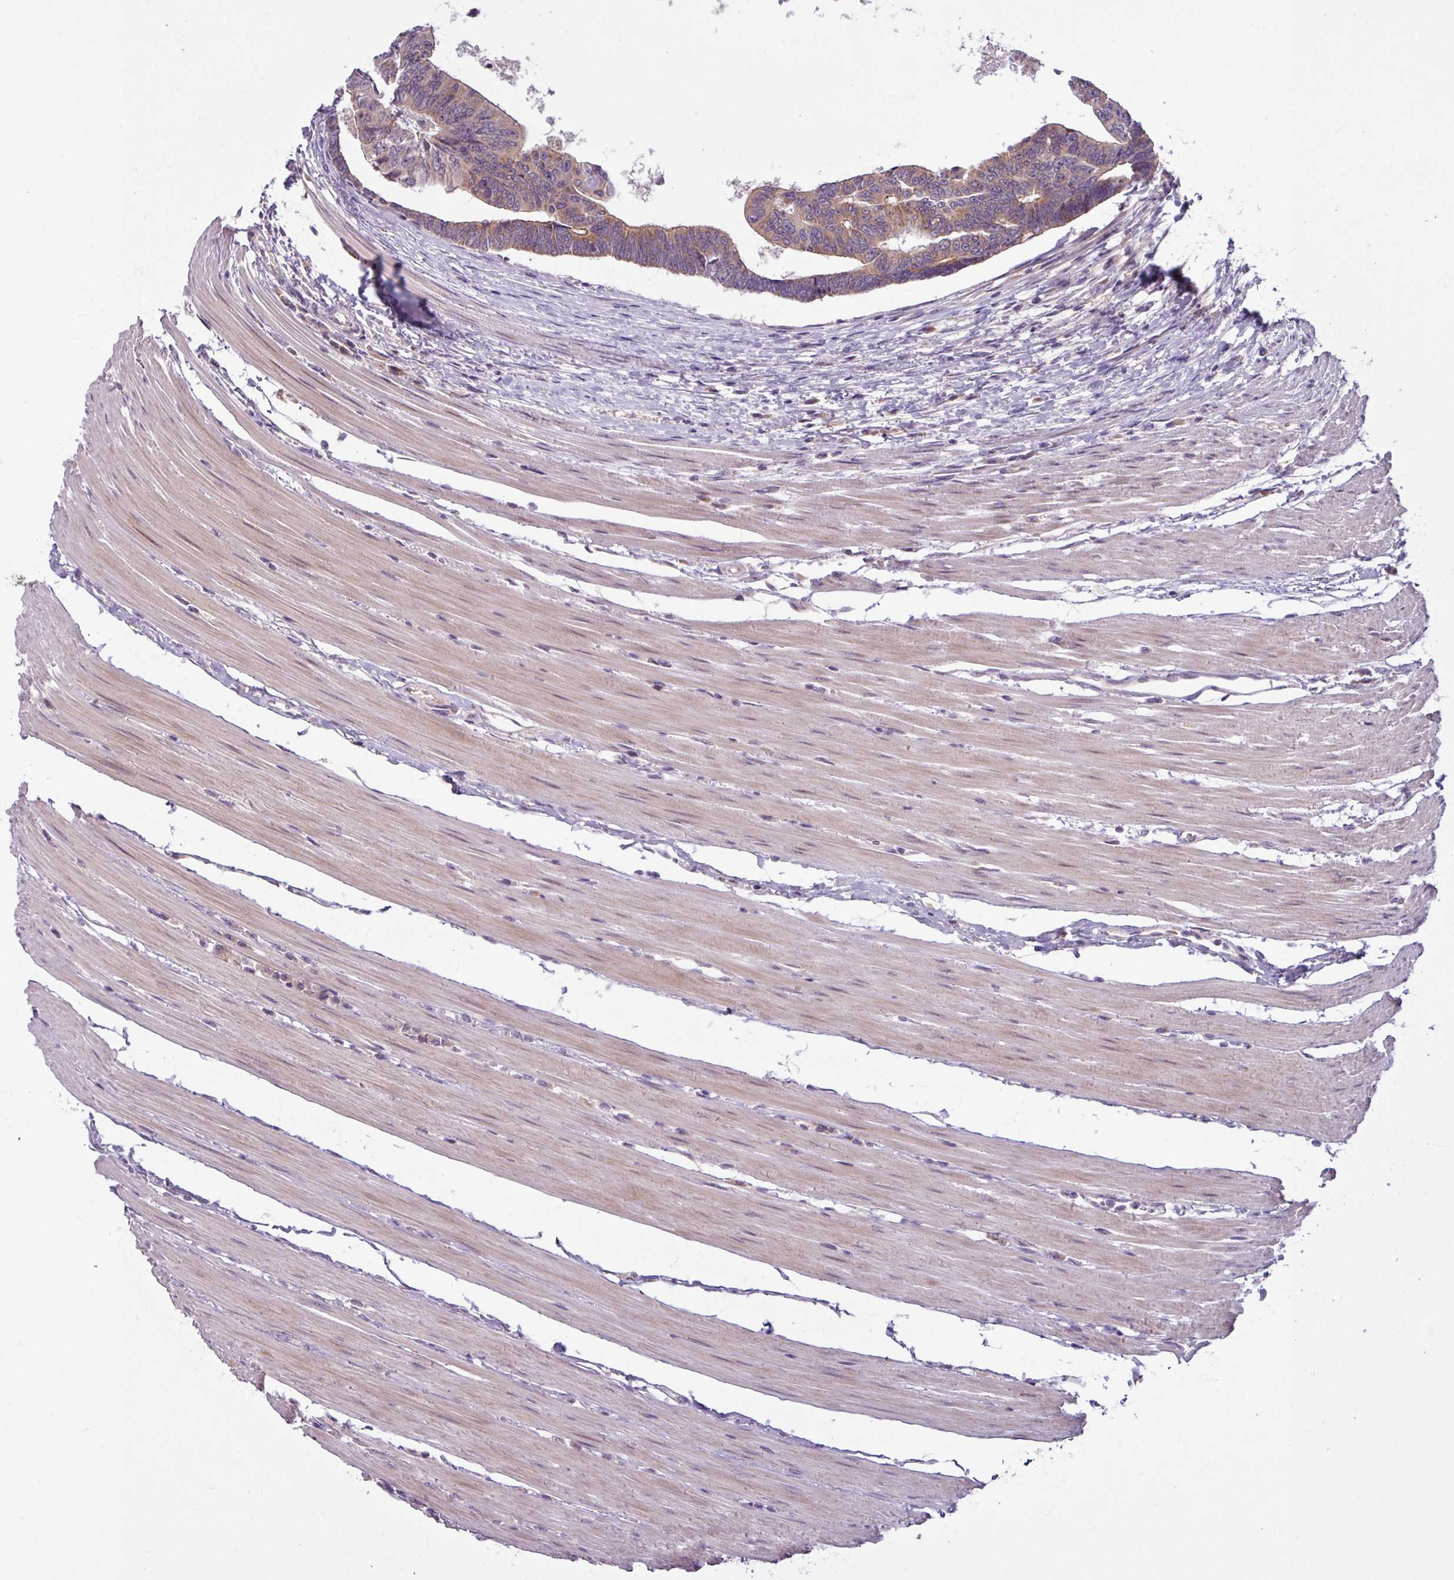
{"staining": {"intensity": "weak", "quantity": "25%-75%", "location": "cytoplasmic/membranous"}, "tissue": "colorectal cancer", "cell_type": "Tumor cells", "image_type": "cancer", "snomed": [{"axis": "morphology", "description": "Adenocarcinoma, NOS"}, {"axis": "topography", "description": "Rectum"}], "caption": "DAB immunohistochemical staining of human colorectal cancer displays weak cytoplasmic/membranous protein staining in approximately 25%-75% of tumor cells.", "gene": "OGFOD3", "patient": {"sex": "female", "age": 65}}